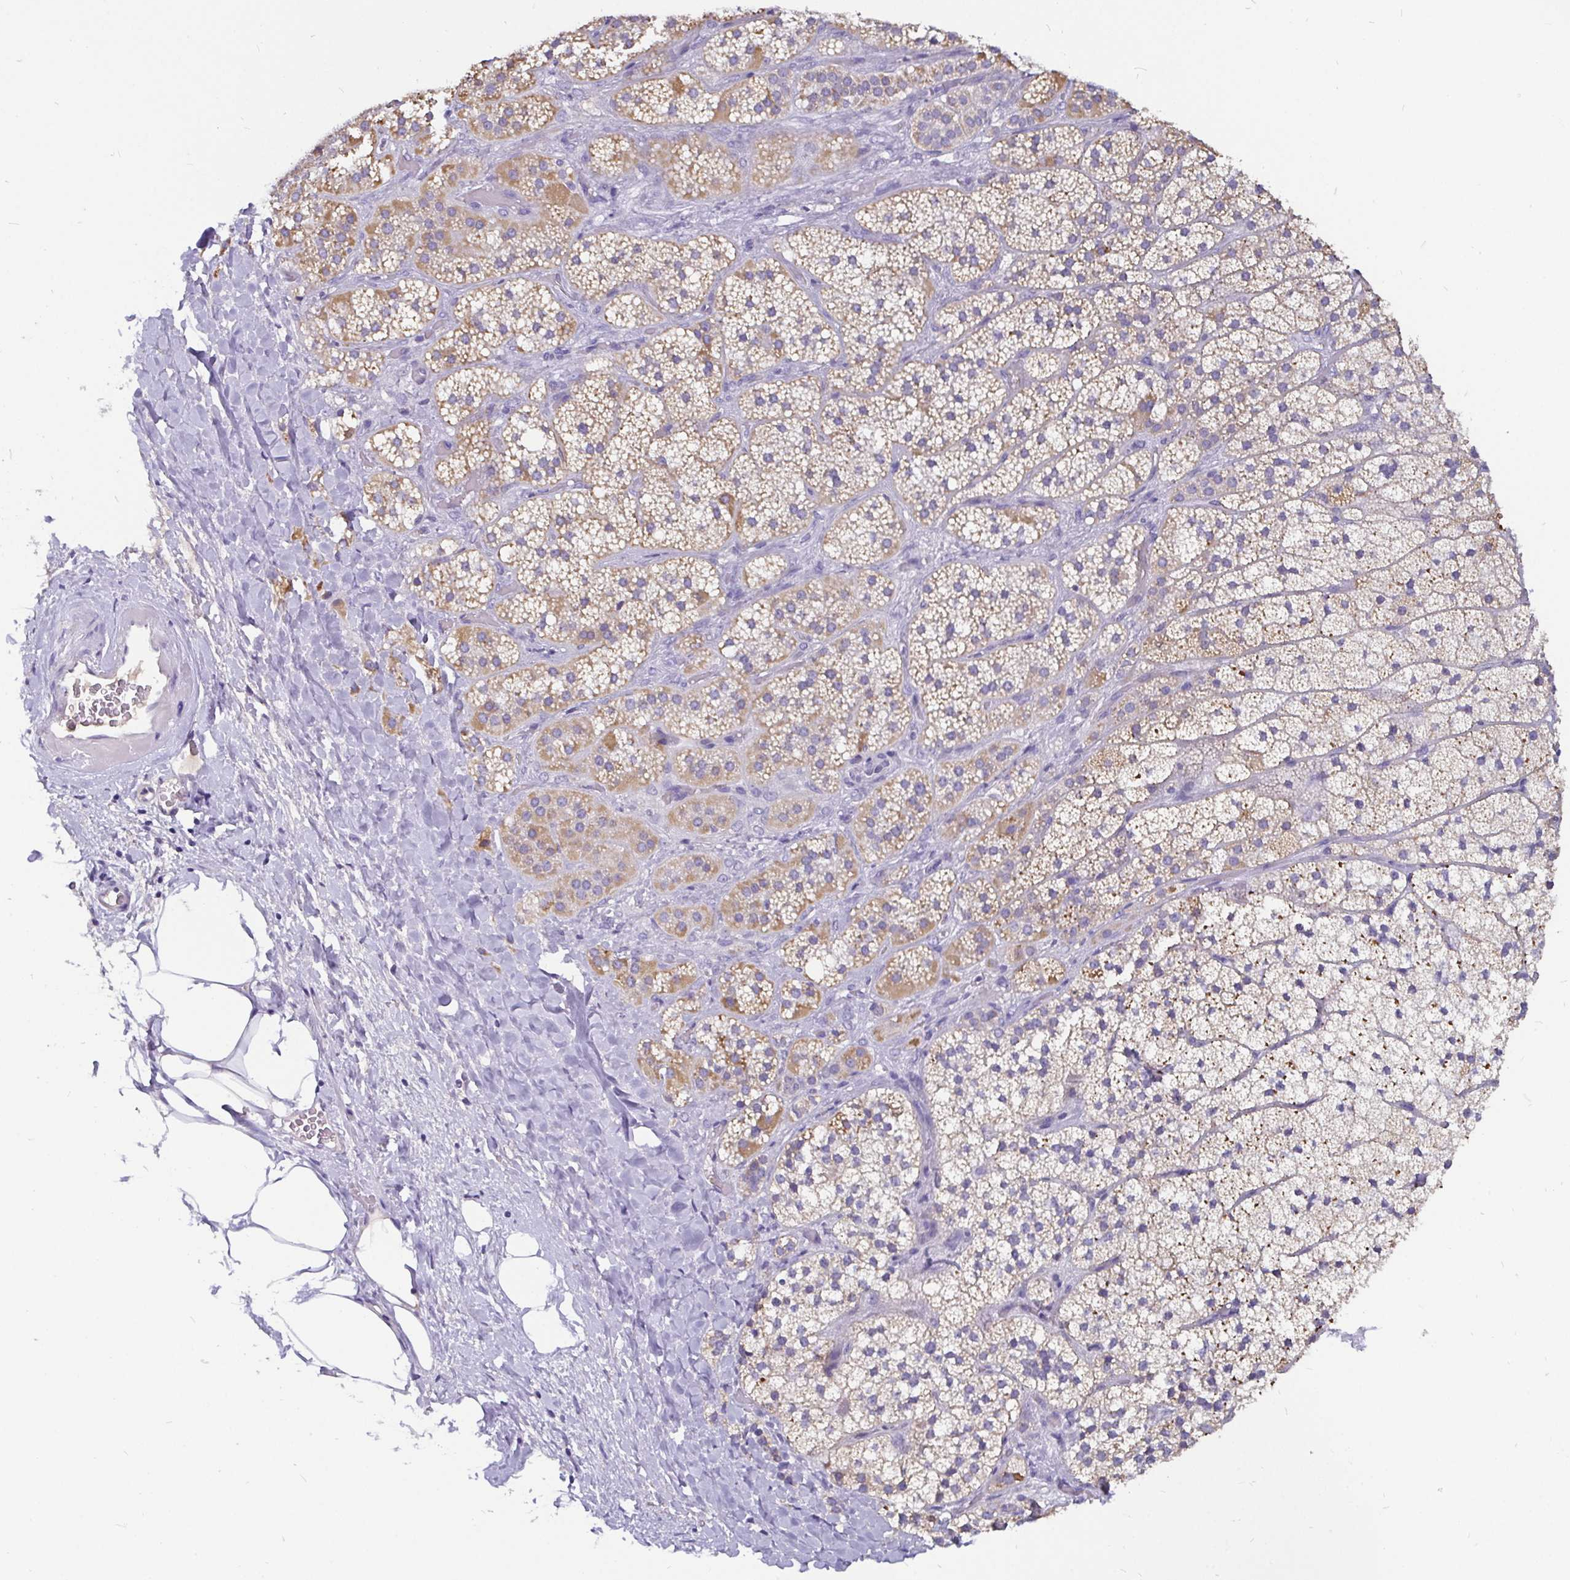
{"staining": {"intensity": "moderate", "quantity": "25%-75%", "location": "cytoplasmic/membranous"}, "tissue": "adrenal gland", "cell_type": "Glandular cells", "image_type": "normal", "snomed": [{"axis": "morphology", "description": "Normal tissue, NOS"}, {"axis": "topography", "description": "Adrenal gland"}], "caption": "High-magnification brightfield microscopy of normal adrenal gland stained with DAB (brown) and counterstained with hematoxylin (blue). glandular cells exhibit moderate cytoplasmic/membranous positivity is identified in about25%-75% of cells. The protein of interest is shown in brown color, while the nuclei are stained blue.", "gene": "ADAMTS6", "patient": {"sex": "male", "age": 57}}